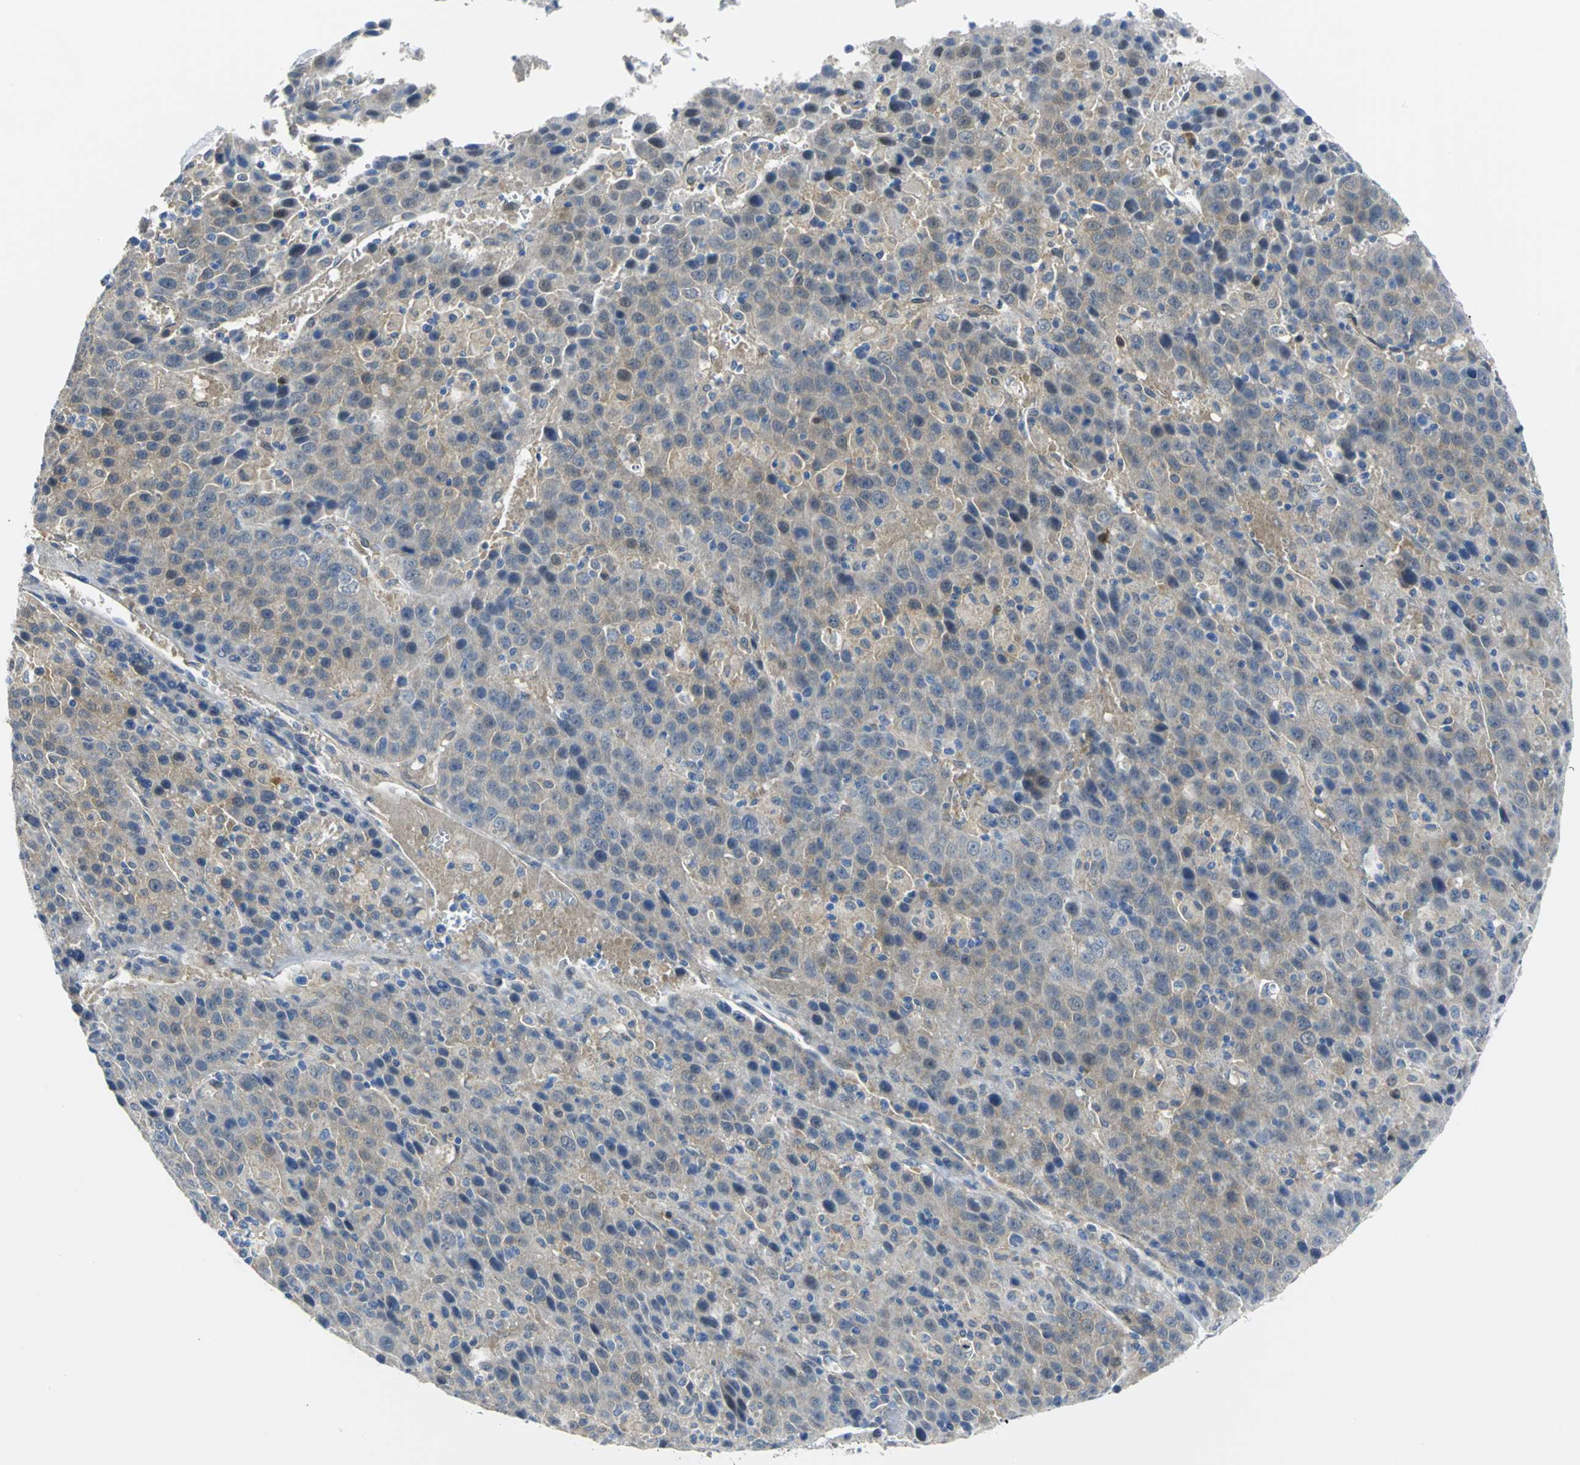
{"staining": {"intensity": "weak", "quantity": "<25%", "location": "cytoplasmic/membranous"}, "tissue": "liver cancer", "cell_type": "Tumor cells", "image_type": "cancer", "snomed": [{"axis": "morphology", "description": "Carcinoma, Hepatocellular, NOS"}, {"axis": "topography", "description": "Liver"}], "caption": "This is a photomicrograph of immunohistochemistry staining of liver cancer, which shows no expression in tumor cells.", "gene": "PGM3", "patient": {"sex": "female", "age": 53}}